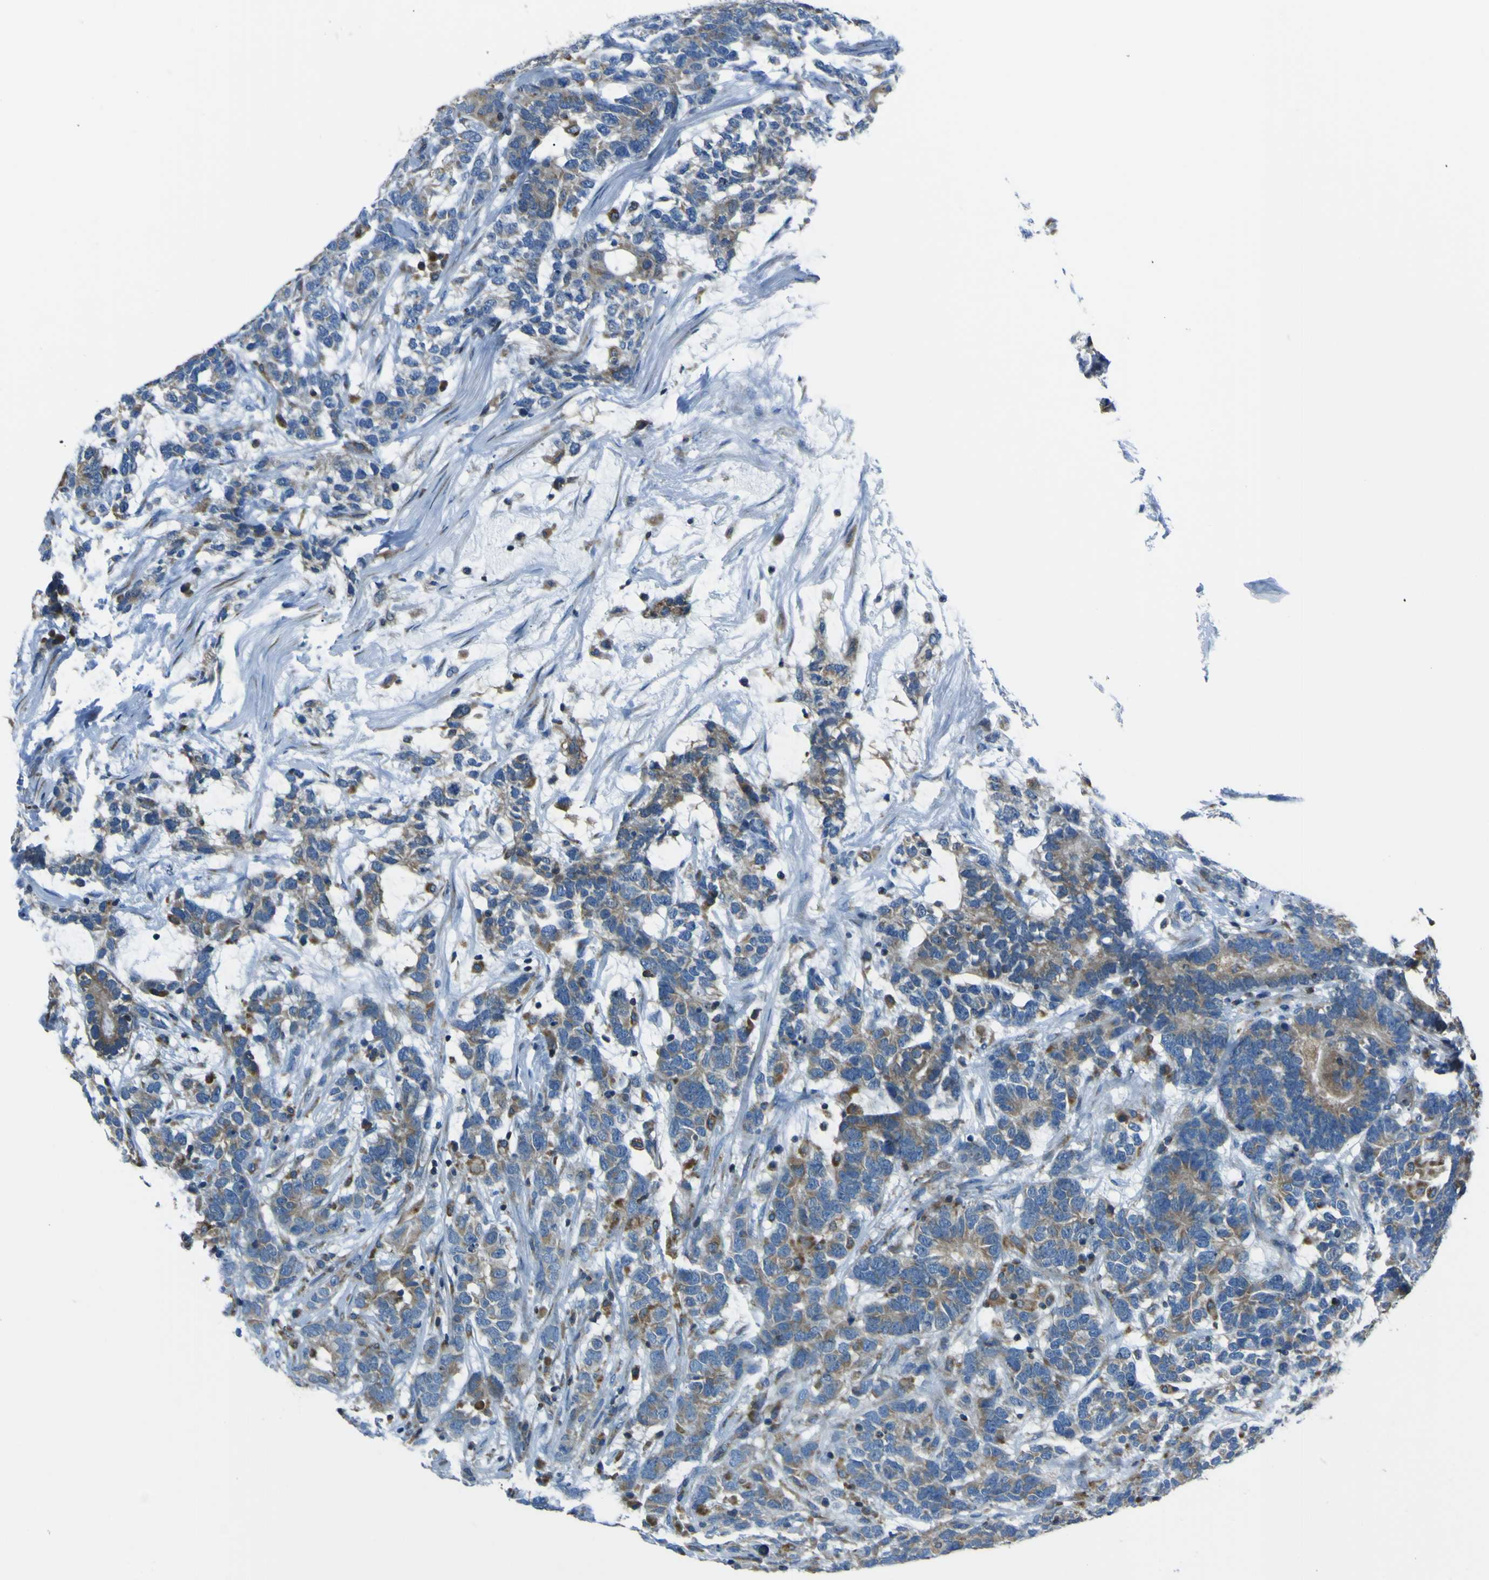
{"staining": {"intensity": "moderate", "quantity": "25%-75%", "location": "cytoplasmic/membranous"}, "tissue": "testis cancer", "cell_type": "Tumor cells", "image_type": "cancer", "snomed": [{"axis": "morphology", "description": "Carcinoma, Embryonal, NOS"}, {"axis": "topography", "description": "Testis"}], "caption": "There is medium levels of moderate cytoplasmic/membranous positivity in tumor cells of testis cancer (embryonal carcinoma), as demonstrated by immunohistochemical staining (brown color).", "gene": "STIM1", "patient": {"sex": "male", "age": 26}}